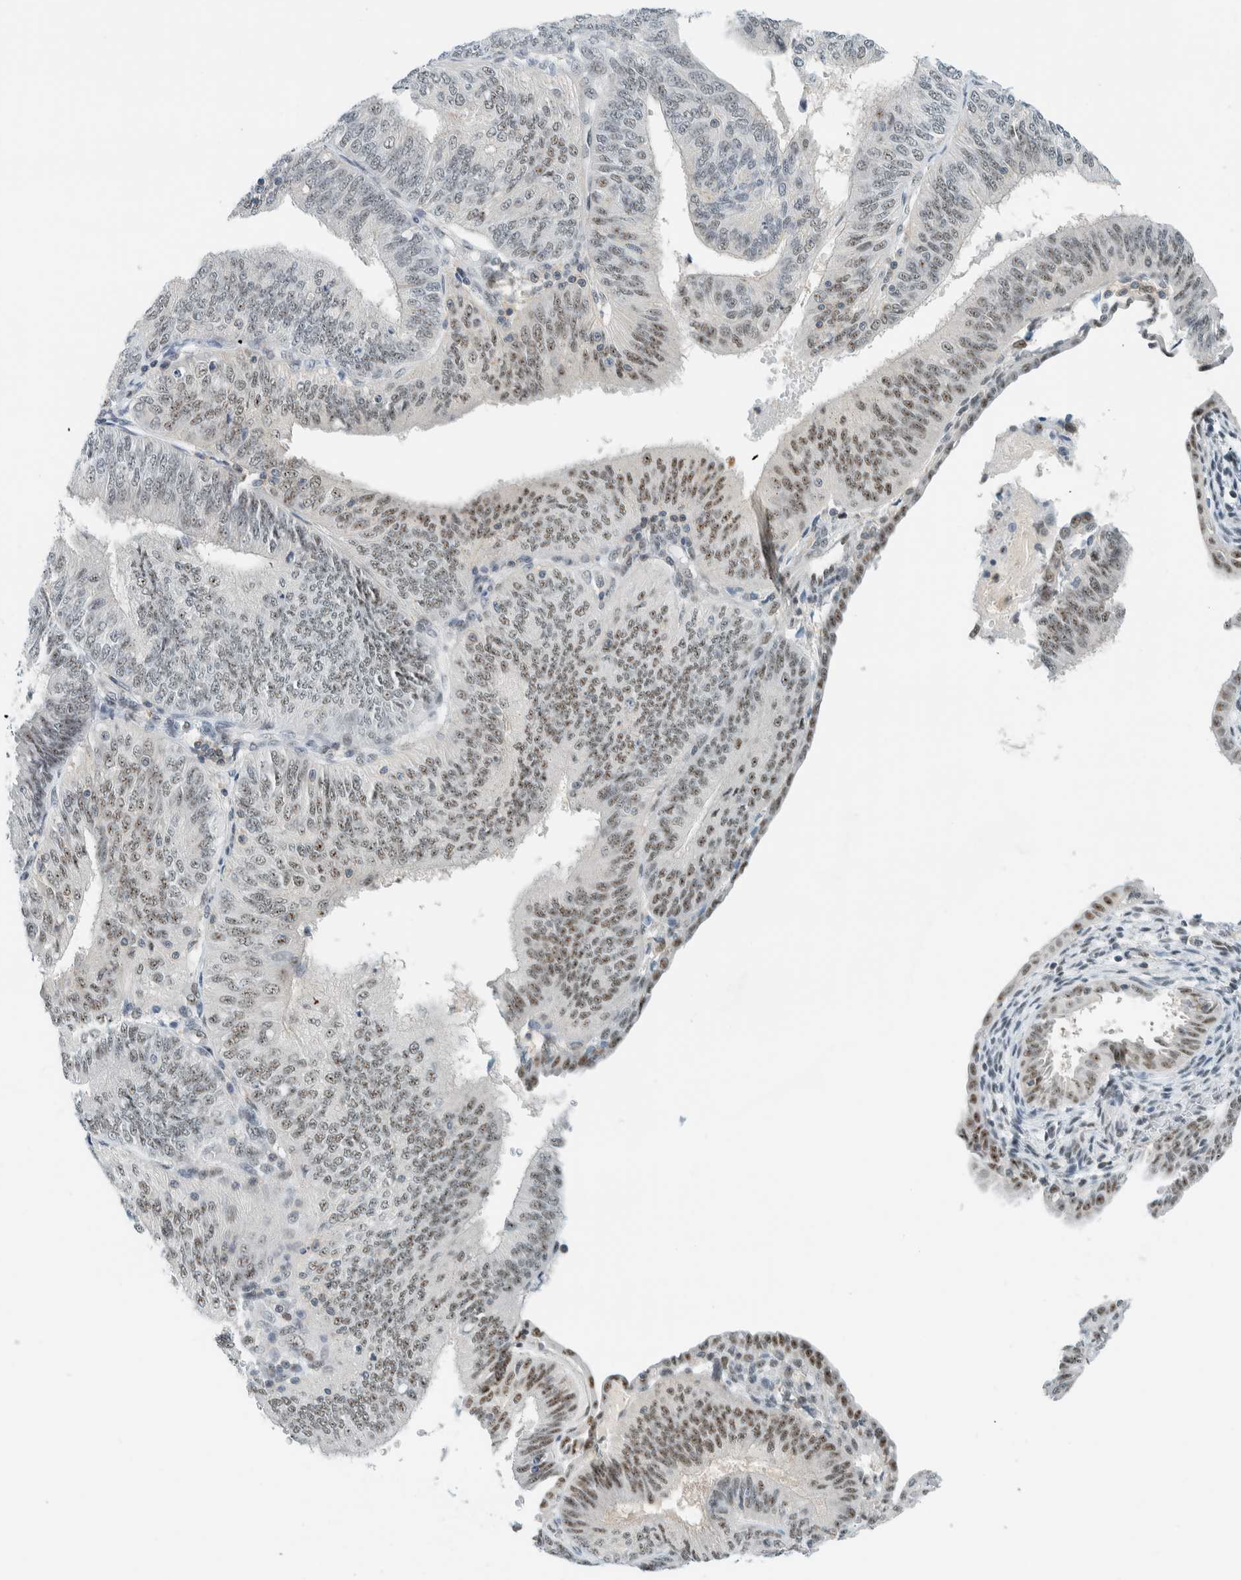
{"staining": {"intensity": "weak", "quantity": "25%-75%", "location": "nuclear"}, "tissue": "endometrial cancer", "cell_type": "Tumor cells", "image_type": "cancer", "snomed": [{"axis": "morphology", "description": "Adenocarcinoma, NOS"}, {"axis": "topography", "description": "Endometrium"}], "caption": "Protein analysis of endometrial cancer (adenocarcinoma) tissue reveals weak nuclear positivity in approximately 25%-75% of tumor cells. (brown staining indicates protein expression, while blue staining denotes nuclei).", "gene": "CYSRT1", "patient": {"sex": "female", "age": 58}}